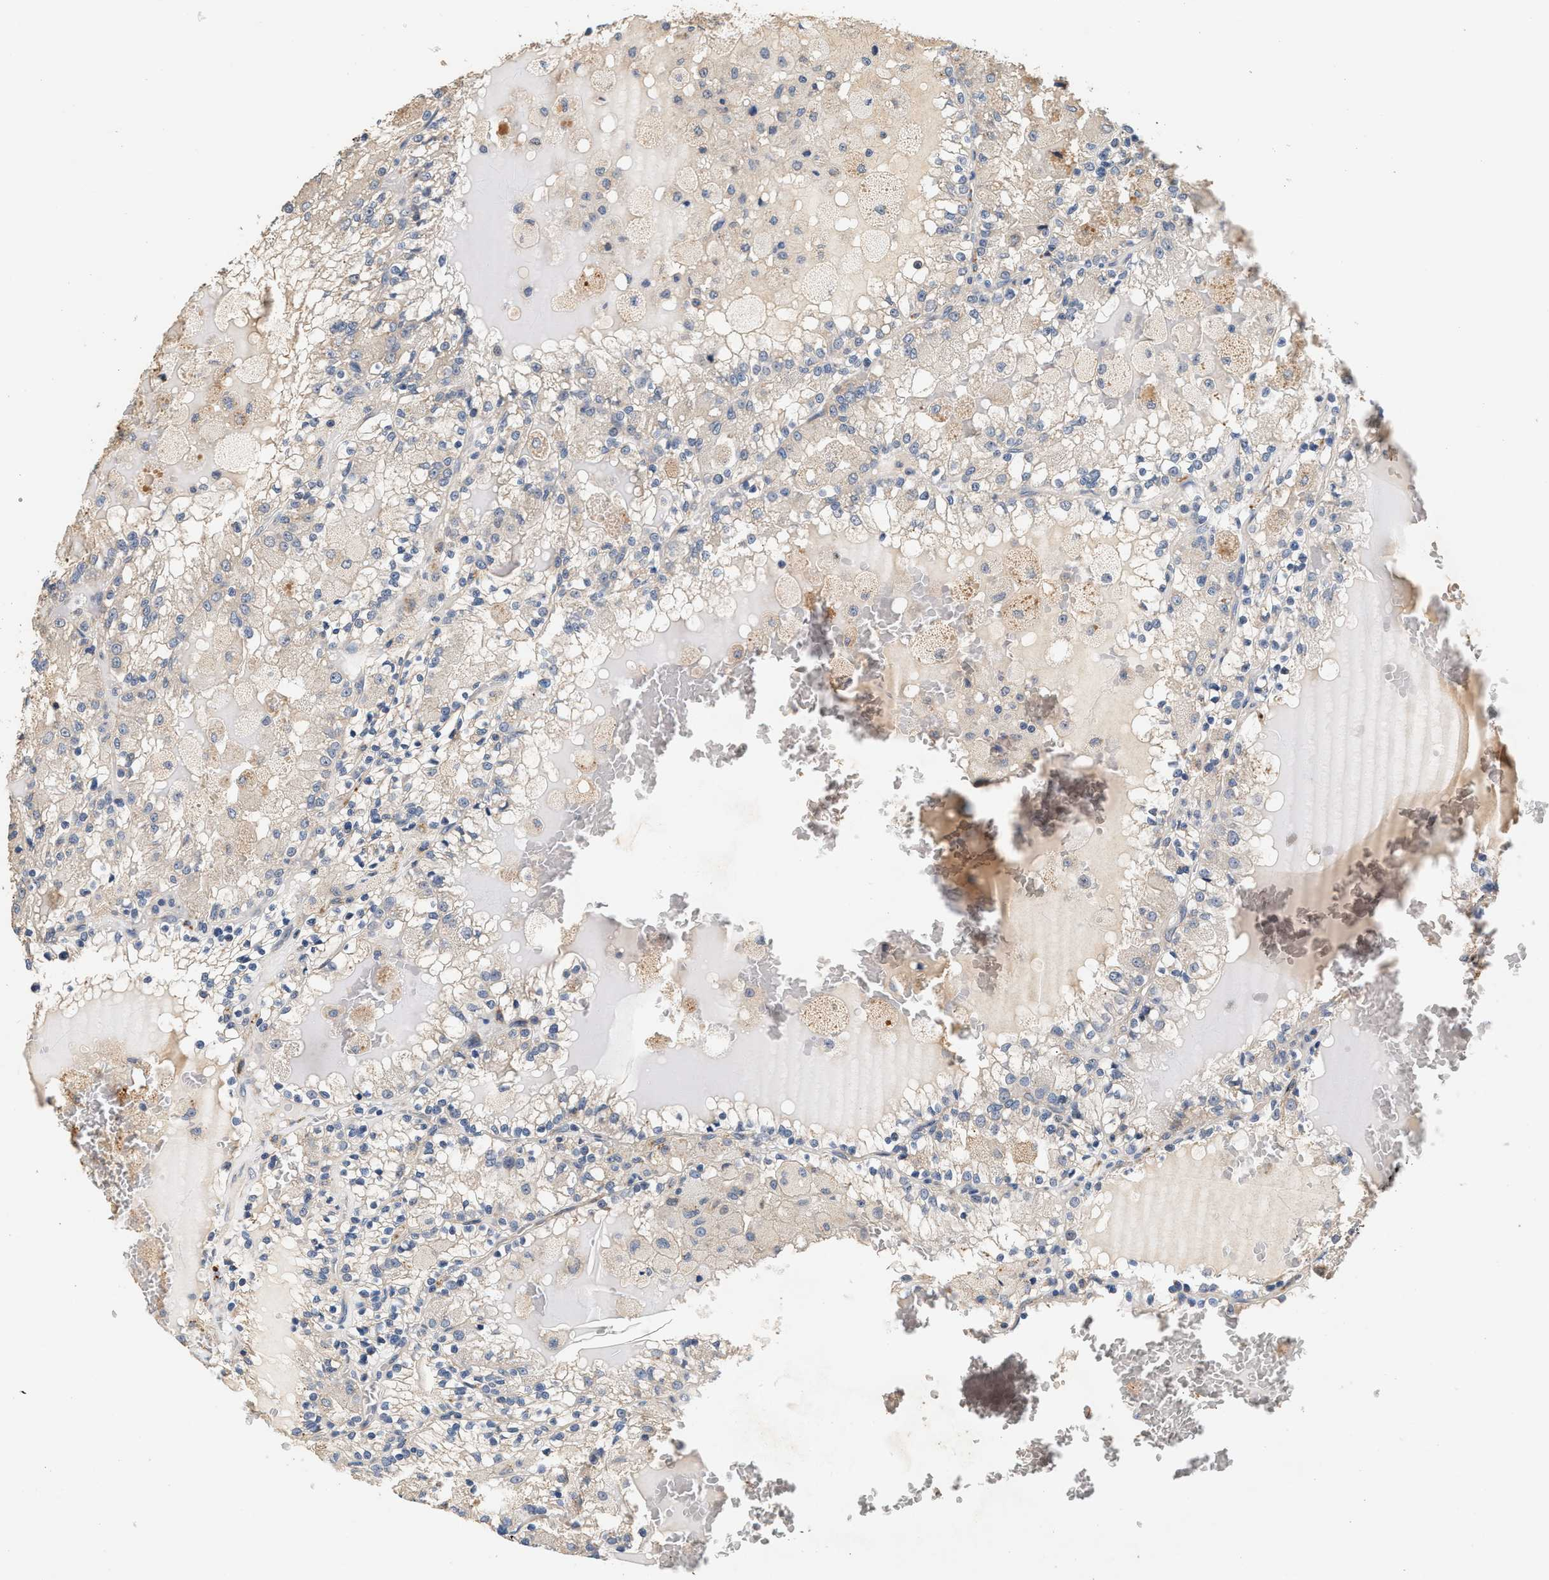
{"staining": {"intensity": "negative", "quantity": "none", "location": "none"}, "tissue": "renal cancer", "cell_type": "Tumor cells", "image_type": "cancer", "snomed": [{"axis": "morphology", "description": "Adenocarcinoma, NOS"}, {"axis": "topography", "description": "Kidney"}], "caption": "An immunohistochemistry (IHC) histopathology image of adenocarcinoma (renal) is shown. There is no staining in tumor cells of adenocarcinoma (renal).", "gene": "PTGR3", "patient": {"sex": "female", "age": 56}}